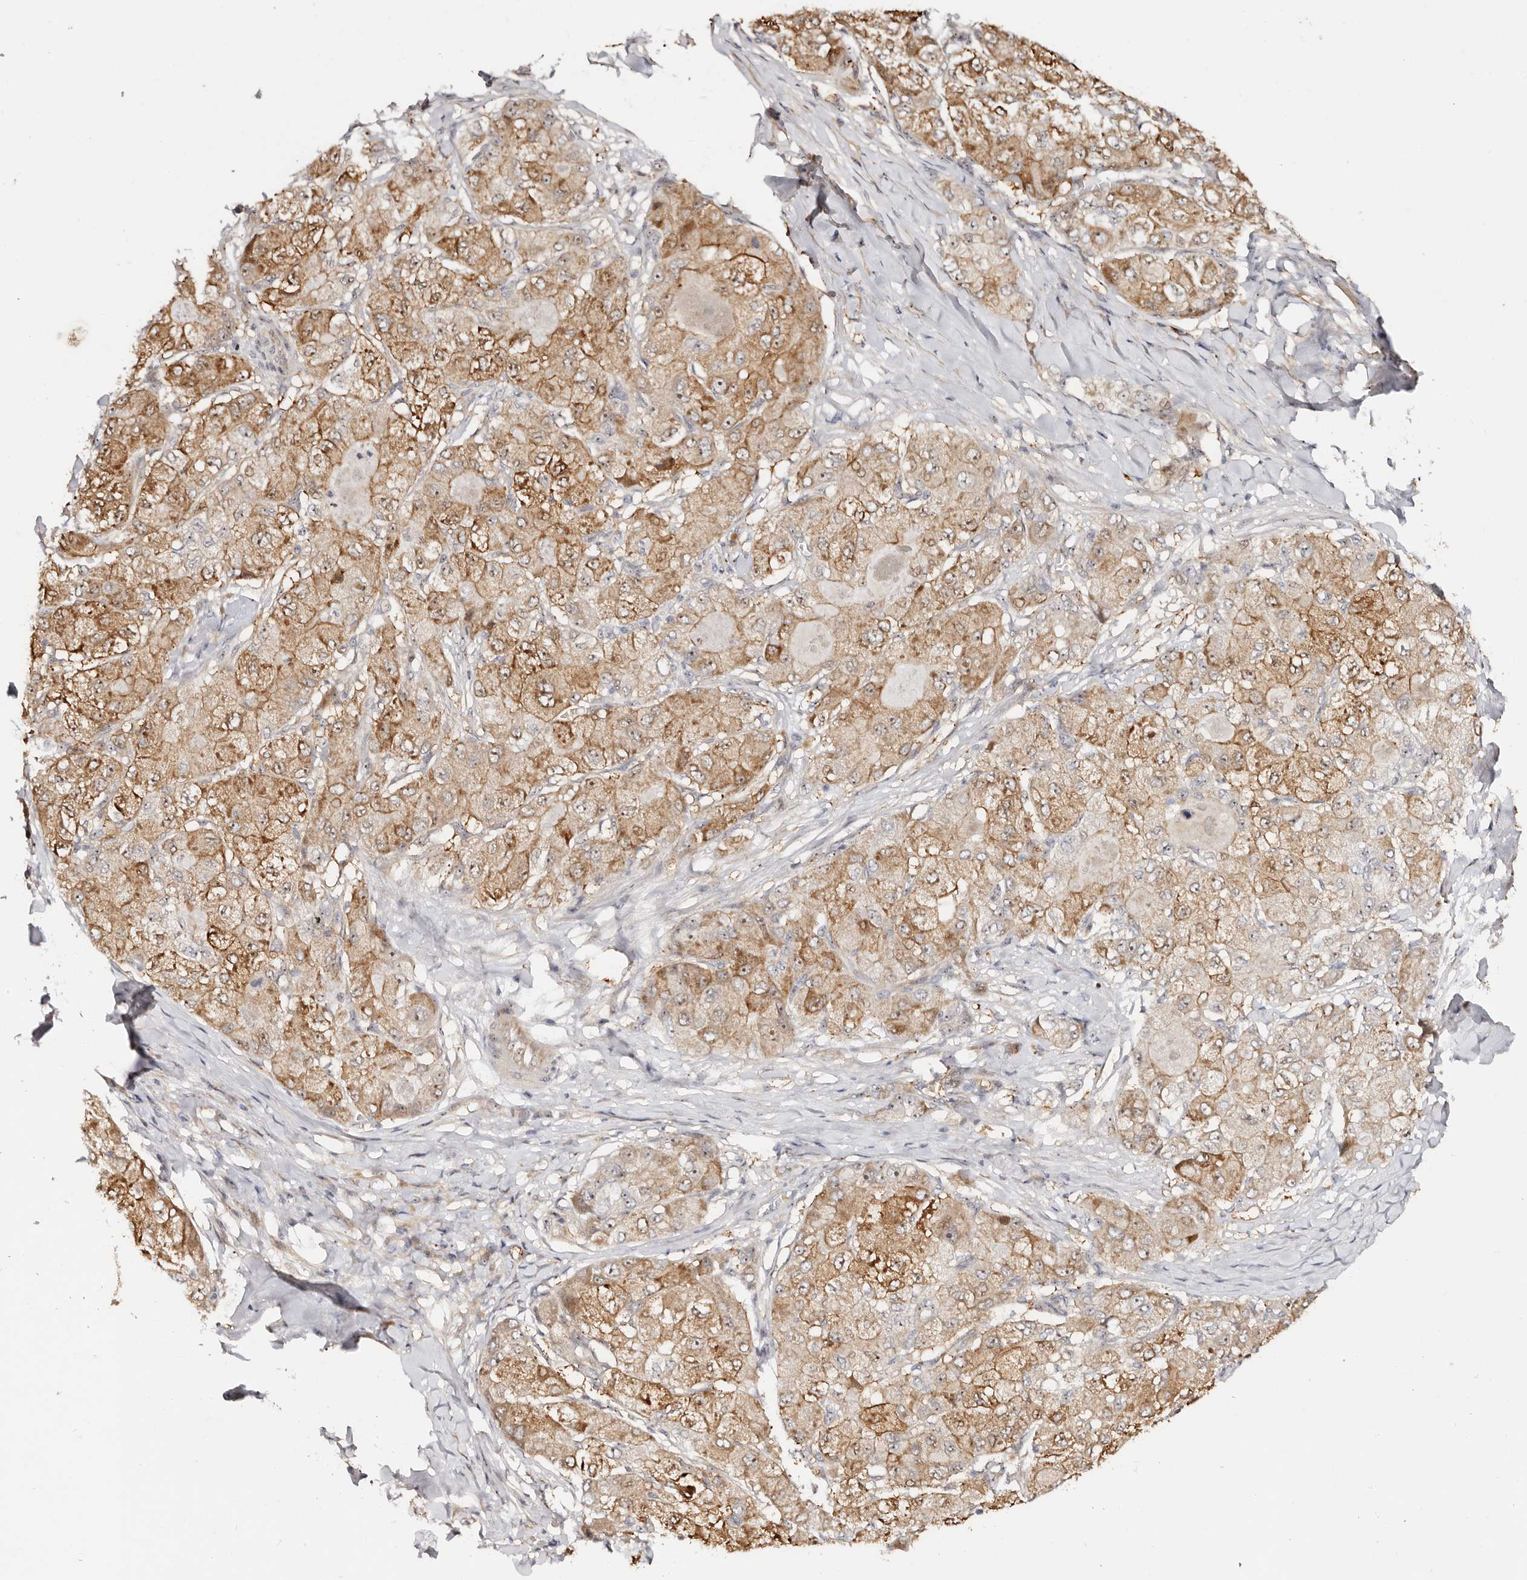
{"staining": {"intensity": "moderate", "quantity": ">75%", "location": "cytoplasmic/membranous,nuclear"}, "tissue": "liver cancer", "cell_type": "Tumor cells", "image_type": "cancer", "snomed": [{"axis": "morphology", "description": "Carcinoma, Hepatocellular, NOS"}, {"axis": "topography", "description": "Liver"}], "caption": "Immunohistochemical staining of human liver cancer (hepatocellular carcinoma) displays medium levels of moderate cytoplasmic/membranous and nuclear expression in about >75% of tumor cells.", "gene": "ODF2L", "patient": {"sex": "male", "age": 80}}